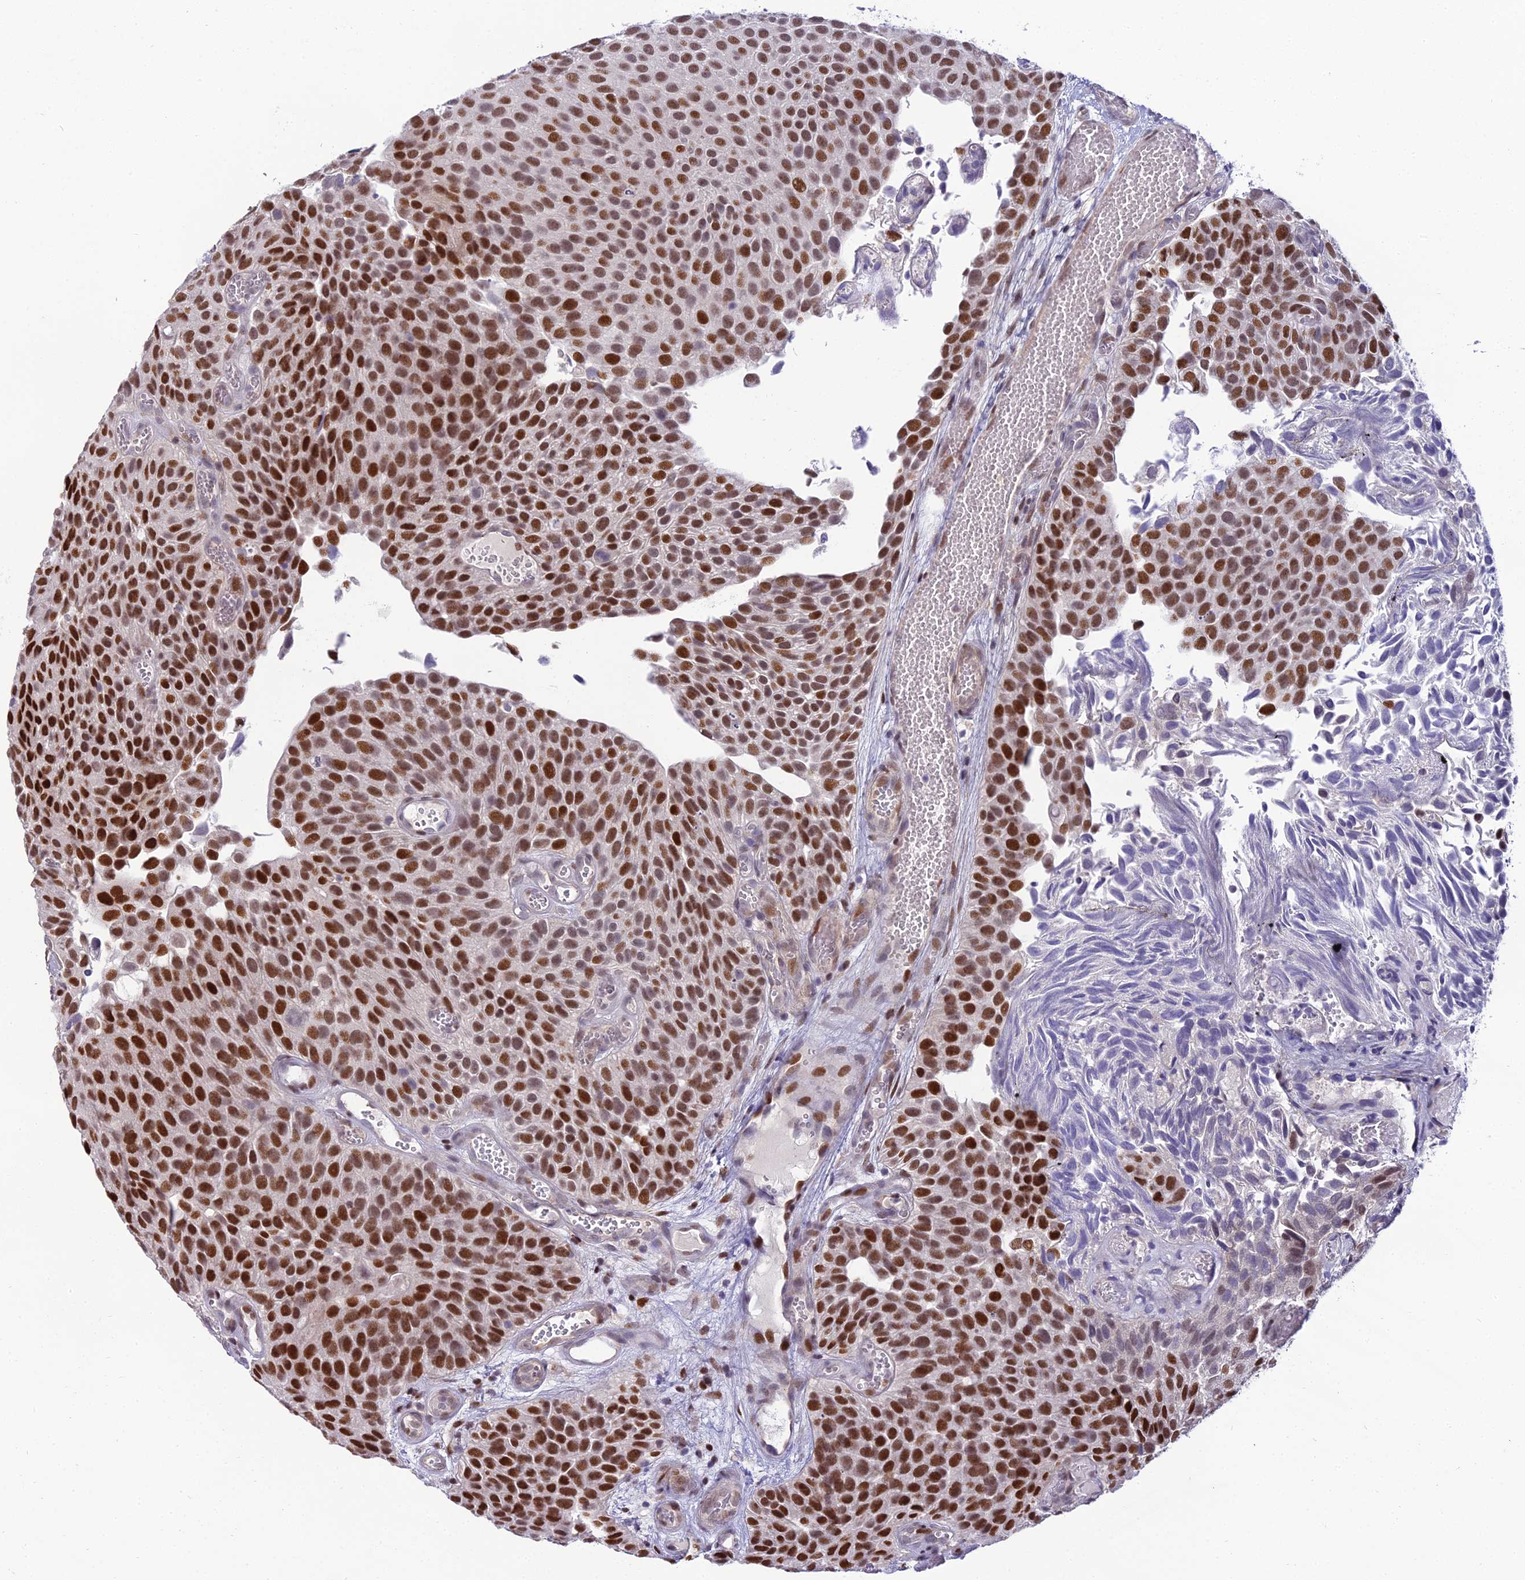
{"staining": {"intensity": "strong", "quantity": ">75%", "location": "nuclear"}, "tissue": "urothelial cancer", "cell_type": "Tumor cells", "image_type": "cancer", "snomed": [{"axis": "morphology", "description": "Urothelial carcinoma, Low grade"}, {"axis": "topography", "description": "Urinary bladder"}], "caption": "This photomicrograph displays low-grade urothelial carcinoma stained with immunohistochemistry (IHC) to label a protein in brown. The nuclear of tumor cells show strong positivity for the protein. Nuclei are counter-stained blue.", "gene": "ZNF707", "patient": {"sex": "male", "age": 89}}